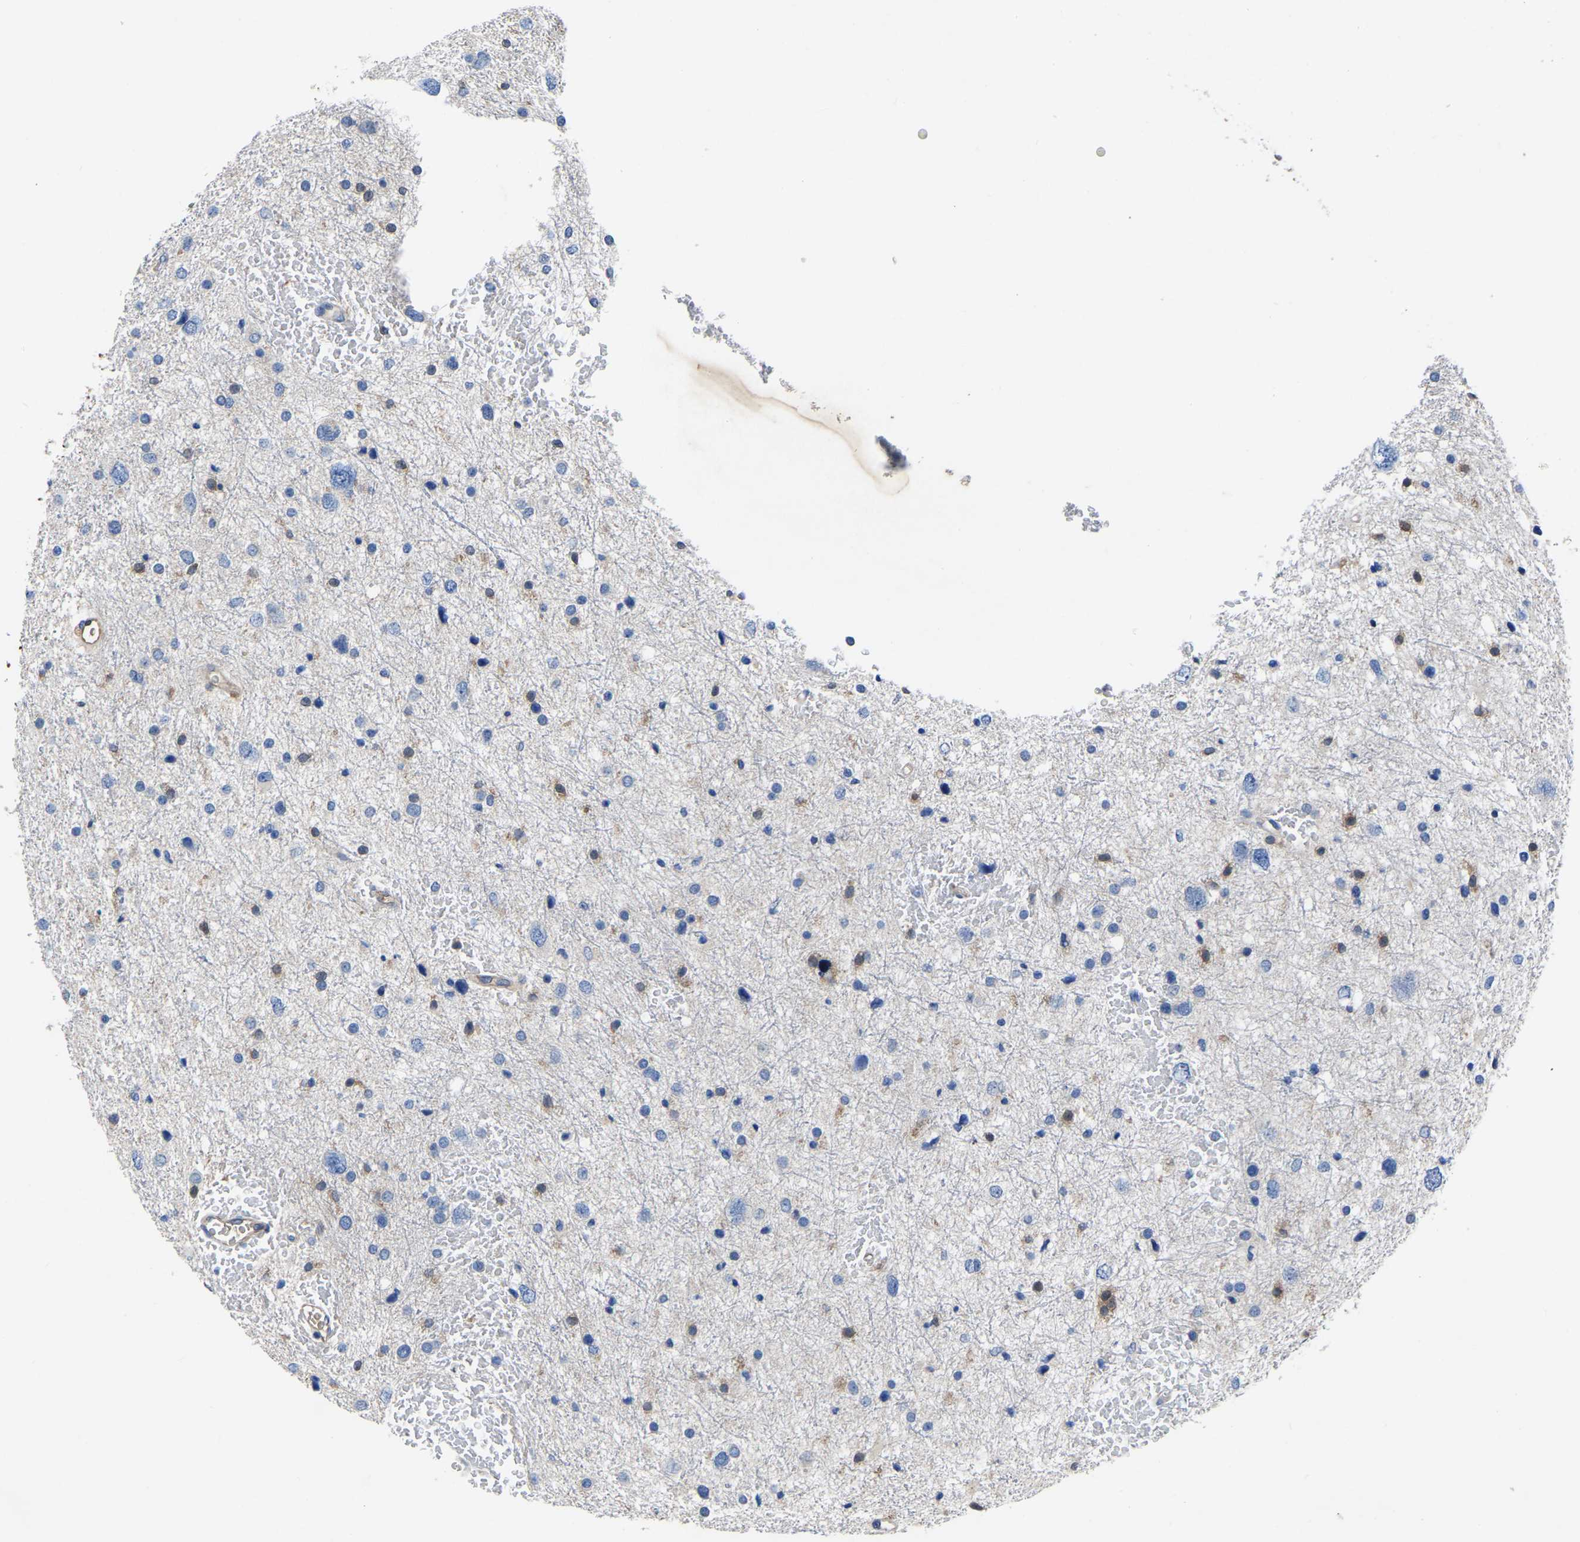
{"staining": {"intensity": "negative", "quantity": "none", "location": "none"}, "tissue": "glioma", "cell_type": "Tumor cells", "image_type": "cancer", "snomed": [{"axis": "morphology", "description": "Glioma, malignant, Low grade"}, {"axis": "topography", "description": "Brain"}], "caption": "A photomicrograph of glioma stained for a protein displays no brown staining in tumor cells. (Brightfield microscopy of DAB IHC at high magnification).", "gene": "ATG2B", "patient": {"sex": "female", "age": 37}}